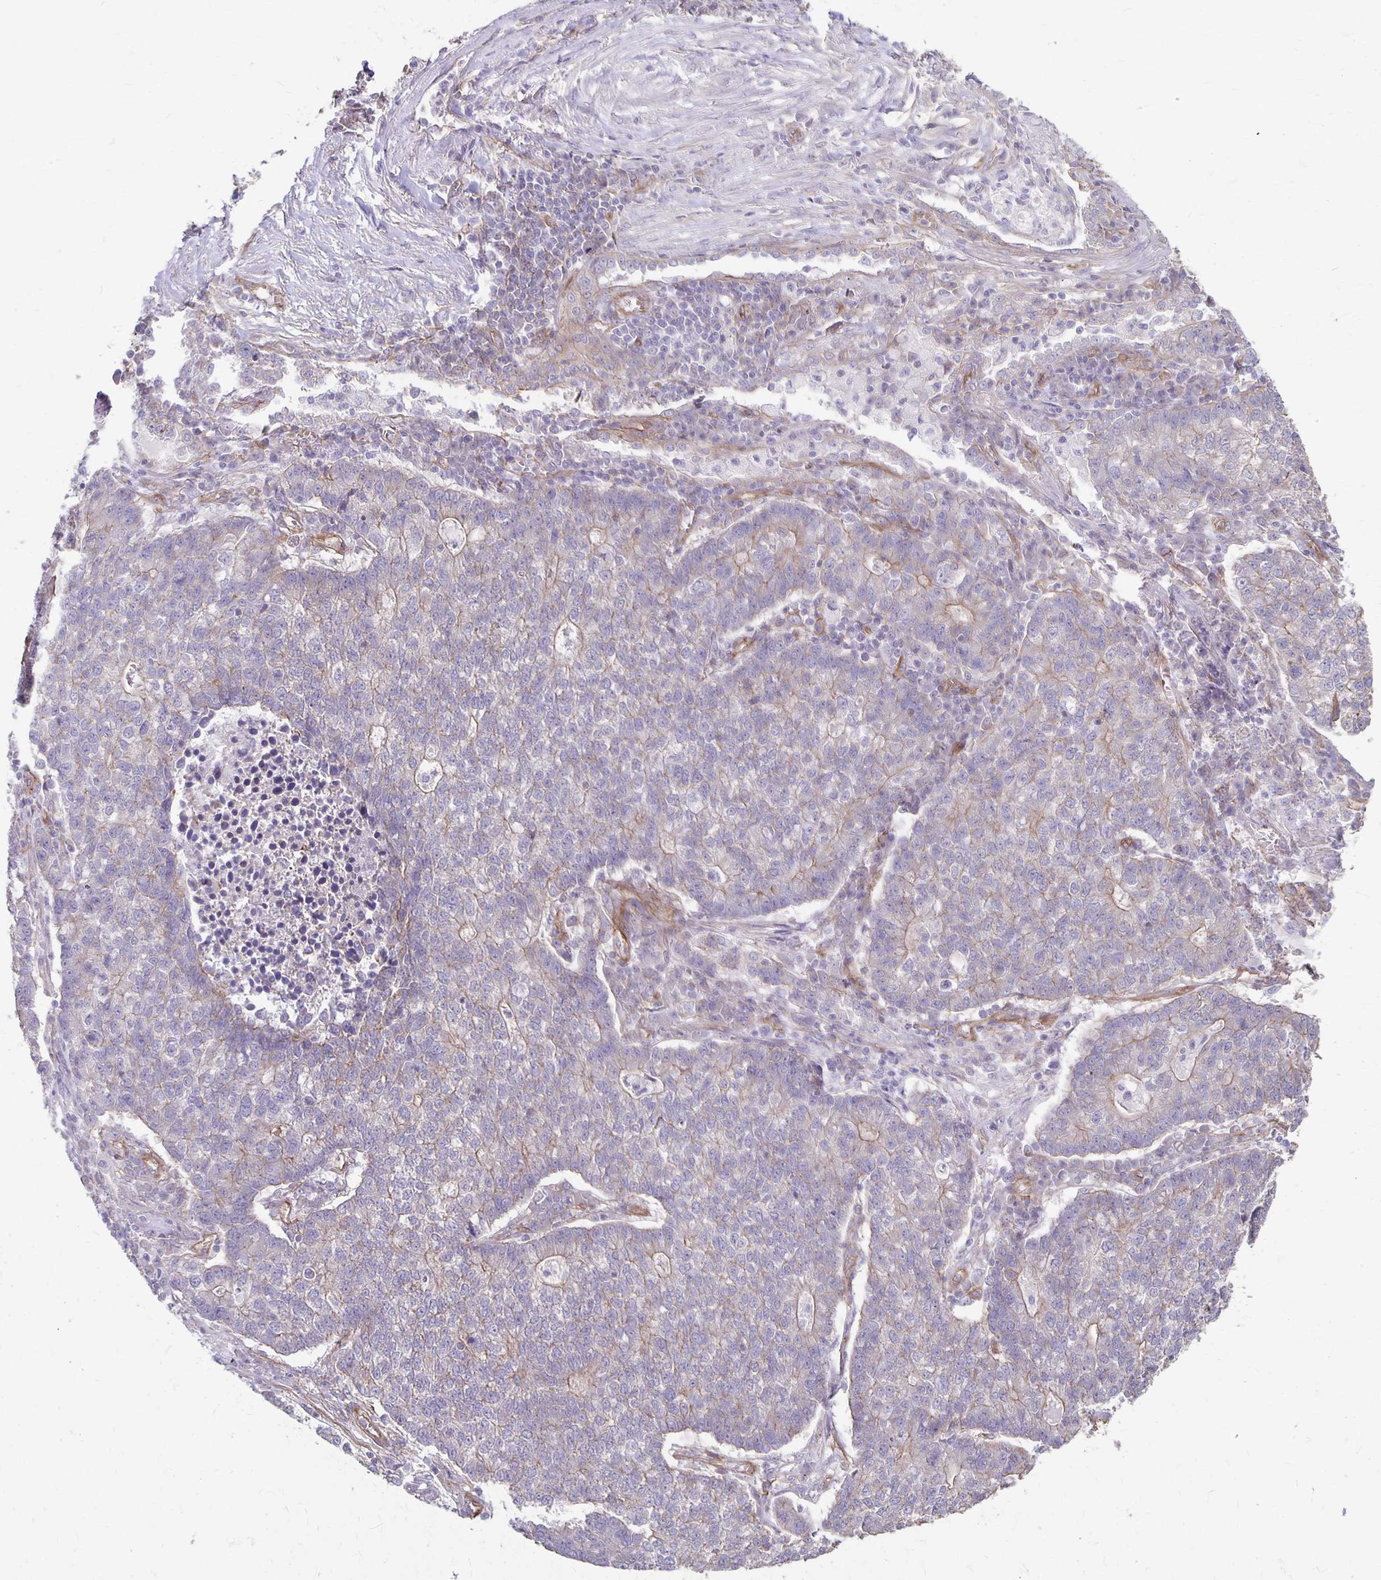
{"staining": {"intensity": "weak", "quantity": "<25%", "location": "cytoplasmic/membranous"}, "tissue": "lung cancer", "cell_type": "Tumor cells", "image_type": "cancer", "snomed": [{"axis": "morphology", "description": "Adenocarcinoma, NOS"}, {"axis": "topography", "description": "Lung"}], "caption": "Lung cancer was stained to show a protein in brown. There is no significant expression in tumor cells.", "gene": "PPP1R3E", "patient": {"sex": "male", "age": 57}}